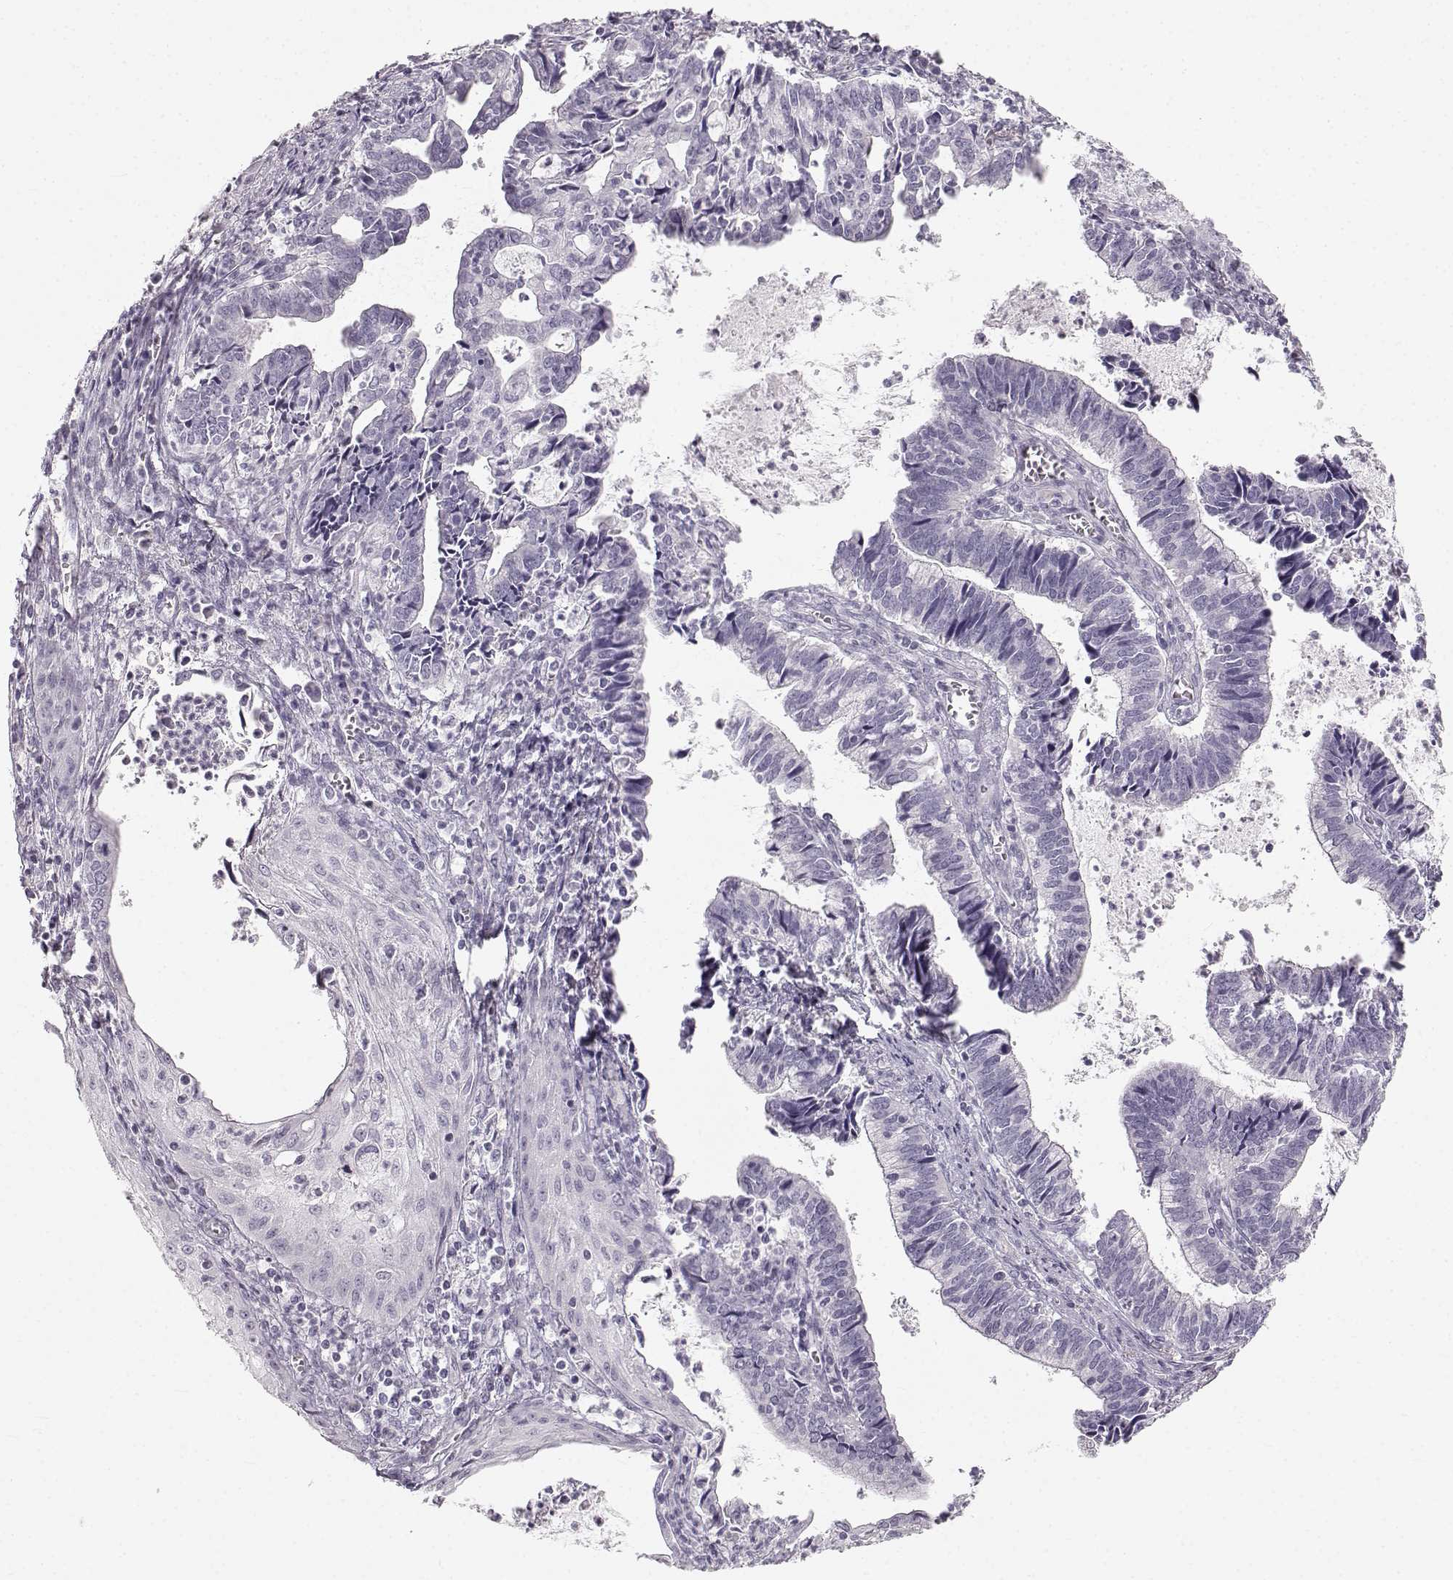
{"staining": {"intensity": "negative", "quantity": "none", "location": "none"}, "tissue": "cervical cancer", "cell_type": "Tumor cells", "image_type": "cancer", "snomed": [{"axis": "morphology", "description": "Adenocarcinoma, NOS"}, {"axis": "topography", "description": "Cervix"}], "caption": "The image displays no significant positivity in tumor cells of cervical cancer.", "gene": "OIP5", "patient": {"sex": "female", "age": 42}}